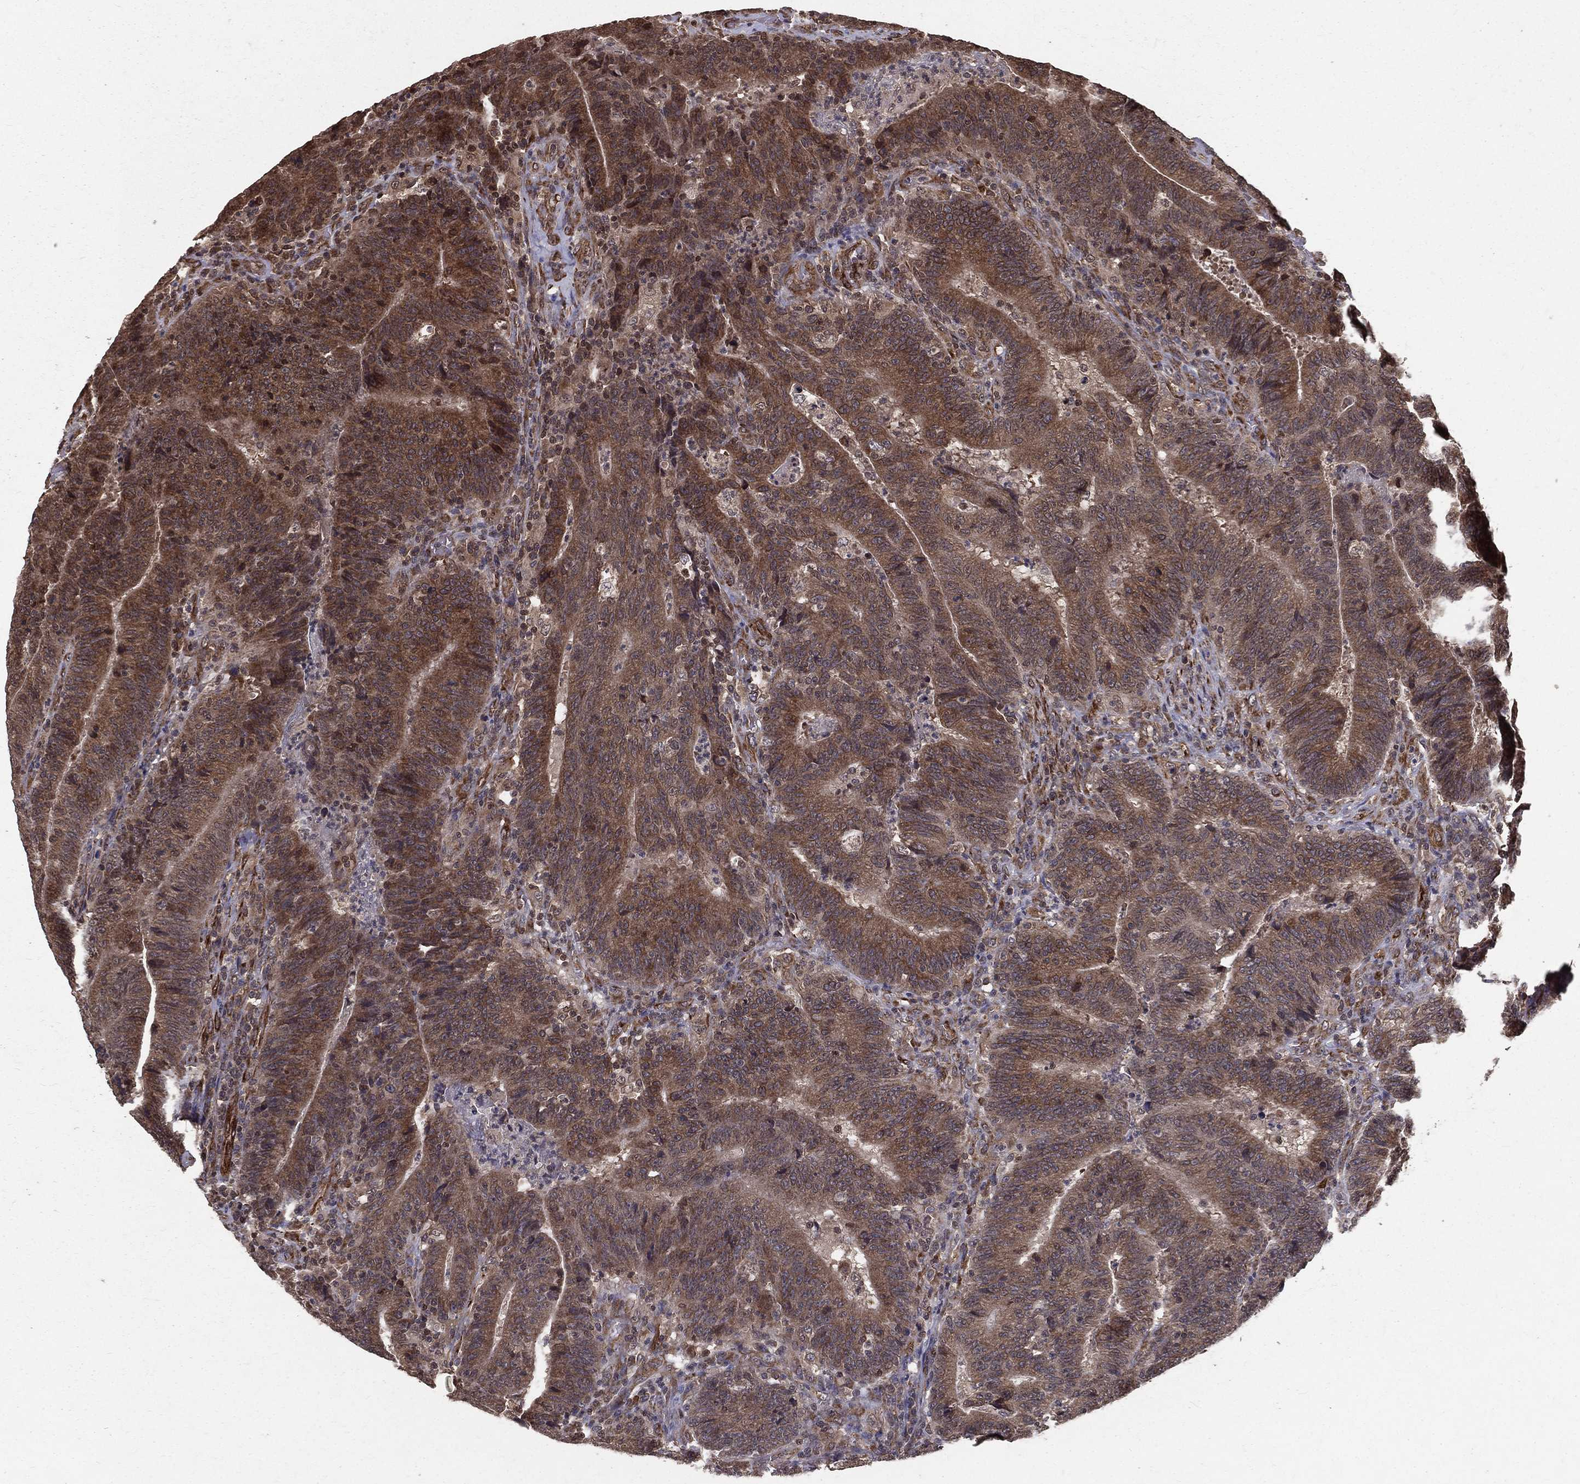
{"staining": {"intensity": "moderate", "quantity": ">75%", "location": "cytoplasmic/membranous"}, "tissue": "colorectal cancer", "cell_type": "Tumor cells", "image_type": "cancer", "snomed": [{"axis": "morphology", "description": "Adenocarcinoma, NOS"}, {"axis": "topography", "description": "Colon"}], "caption": "Protein staining displays moderate cytoplasmic/membranous expression in about >75% of tumor cells in colorectal cancer.", "gene": "CERS2", "patient": {"sex": "female", "age": 75}}